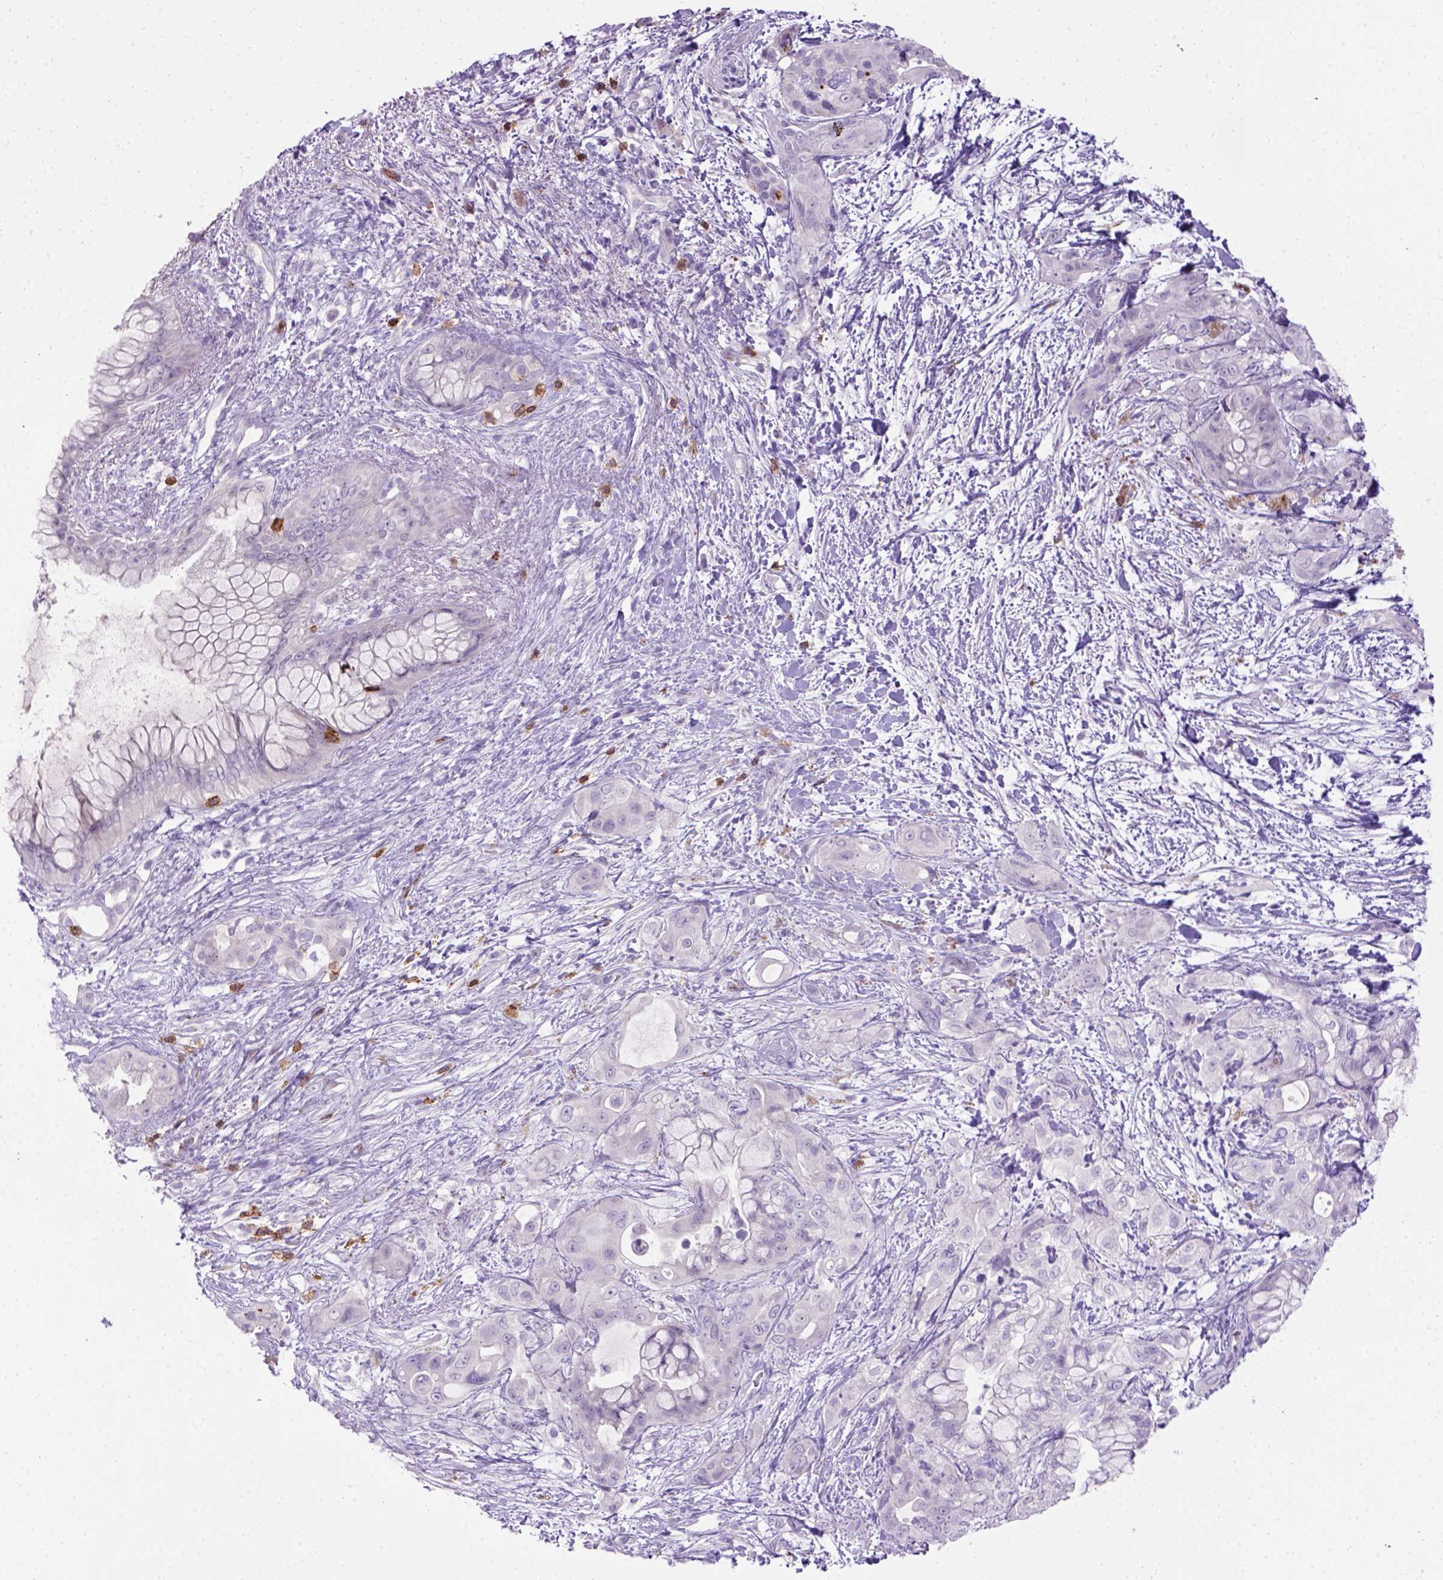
{"staining": {"intensity": "negative", "quantity": "none", "location": "none"}, "tissue": "pancreatic cancer", "cell_type": "Tumor cells", "image_type": "cancer", "snomed": [{"axis": "morphology", "description": "Adenocarcinoma, NOS"}, {"axis": "topography", "description": "Pancreas"}], "caption": "The micrograph displays no significant positivity in tumor cells of pancreatic cancer (adenocarcinoma).", "gene": "CD3E", "patient": {"sex": "male", "age": 71}}